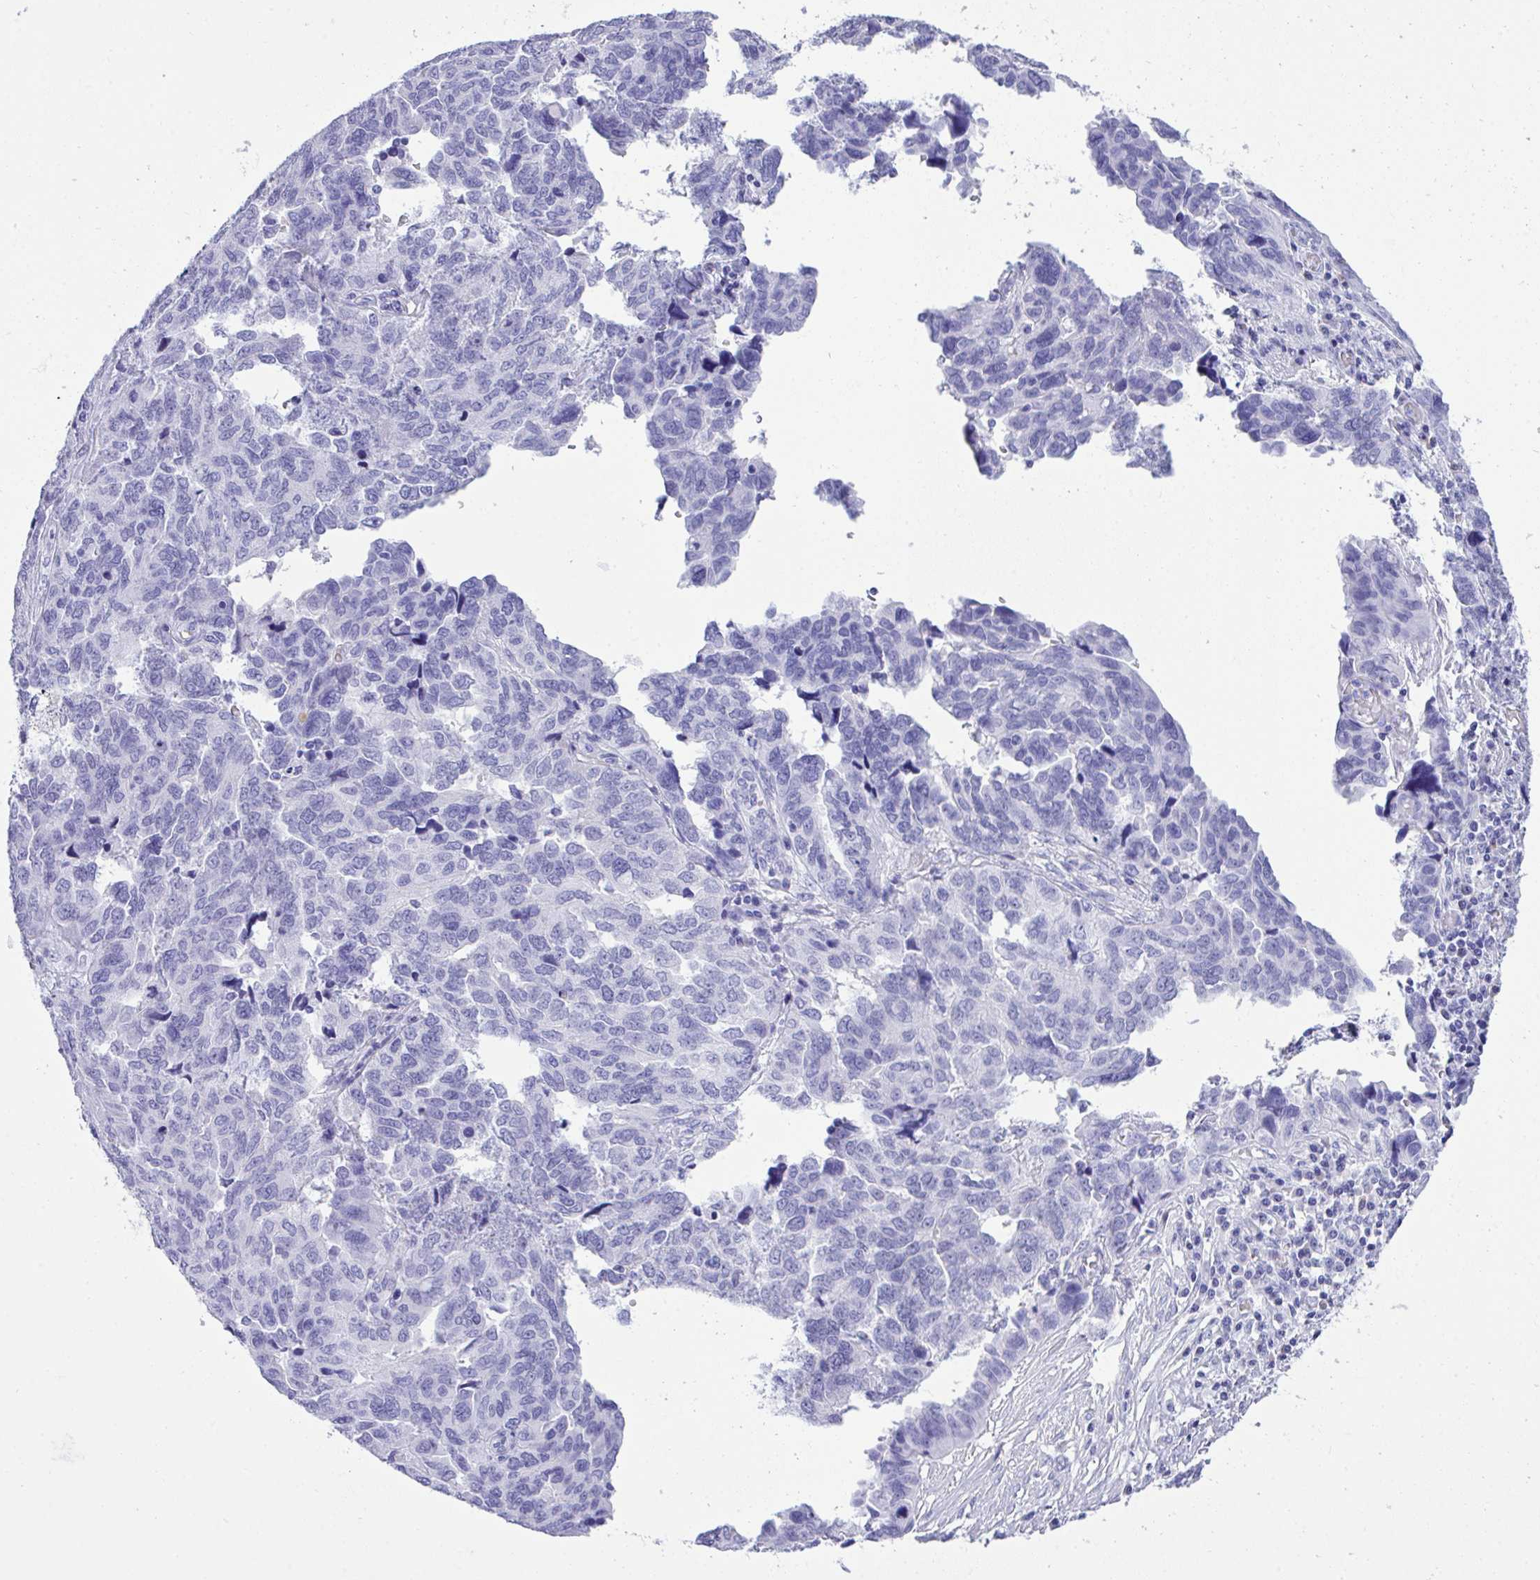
{"staining": {"intensity": "negative", "quantity": "none", "location": "none"}, "tissue": "ovarian cancer", "cell_type": "Tumor cells", "image_type": "cancer", "snomed": [{"axis": "morphology", "description": "Cystadenocarcinoma, serous, NOS"}, {"axis": "topography", "description": "Ovary"}], "caption": "Human ovarian cancer (serous cystadenocarcinoma) stained for a protein using IHC demonstrates no positivity in tumor cells.", "gene": "AKR1D1", "patient": {"sex": "female", "age": 64}}